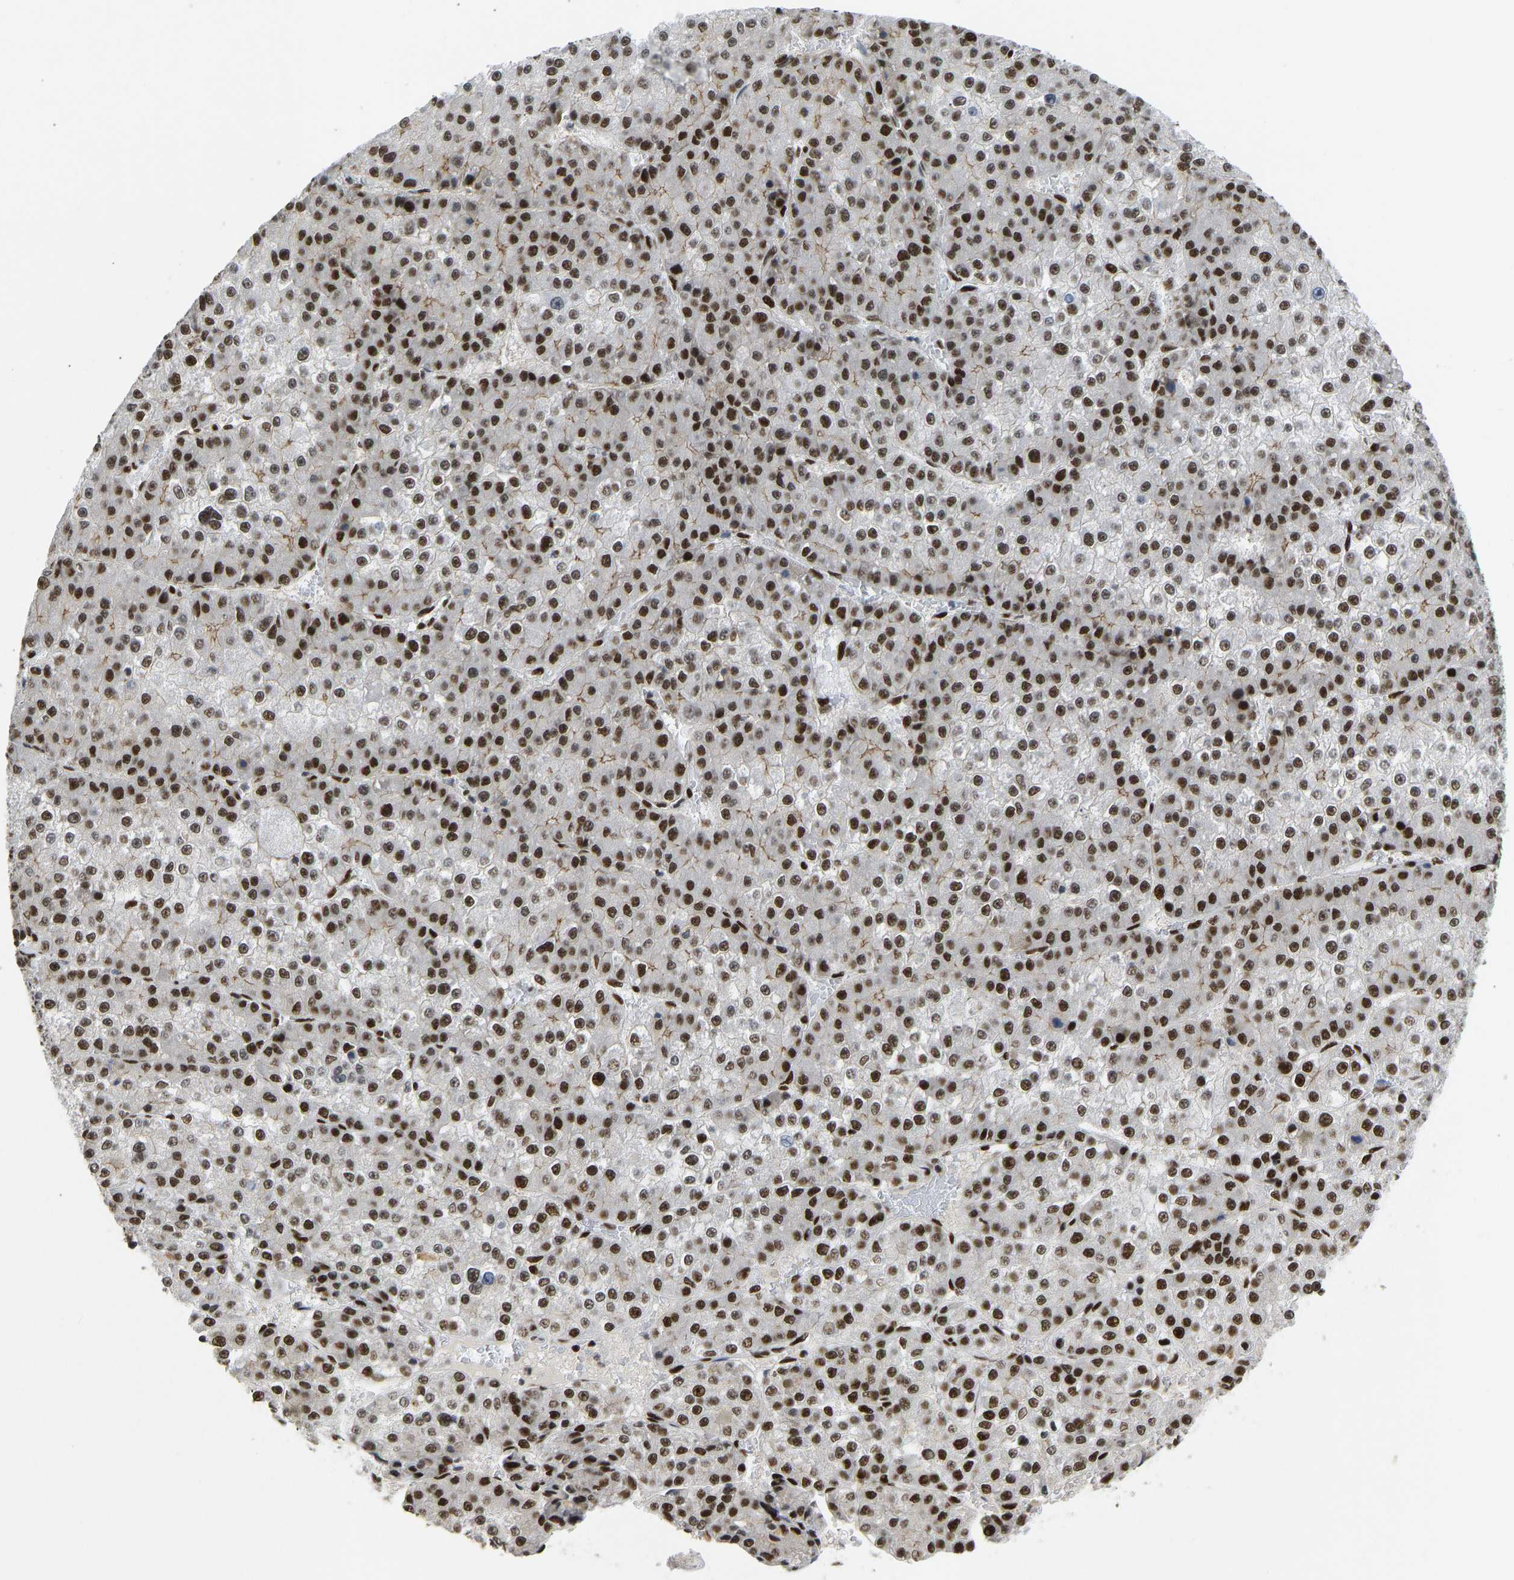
{"staining": {"intensity": "strong", "quantity": ">75%", "location": "nuclear"}, "tissue": "liver cancer", "cell_type": "Tumor cells", "image_type": "cancer", "snomed": [{"axis": "morphology", "description": "Carcinoma, Hepatocellular, NOS"}, {"axis": "topography", "description": "Liver"}], "caption": "IHC (DAB (3,3'-diaminobenzidine)) staining of human liver hepatocellular carcinoma exhibits strong nuclear protein staining in approximately >75% of tumor cells.", "gene": "FOXK1", "patient": {"sex": "female", "age": 73}}